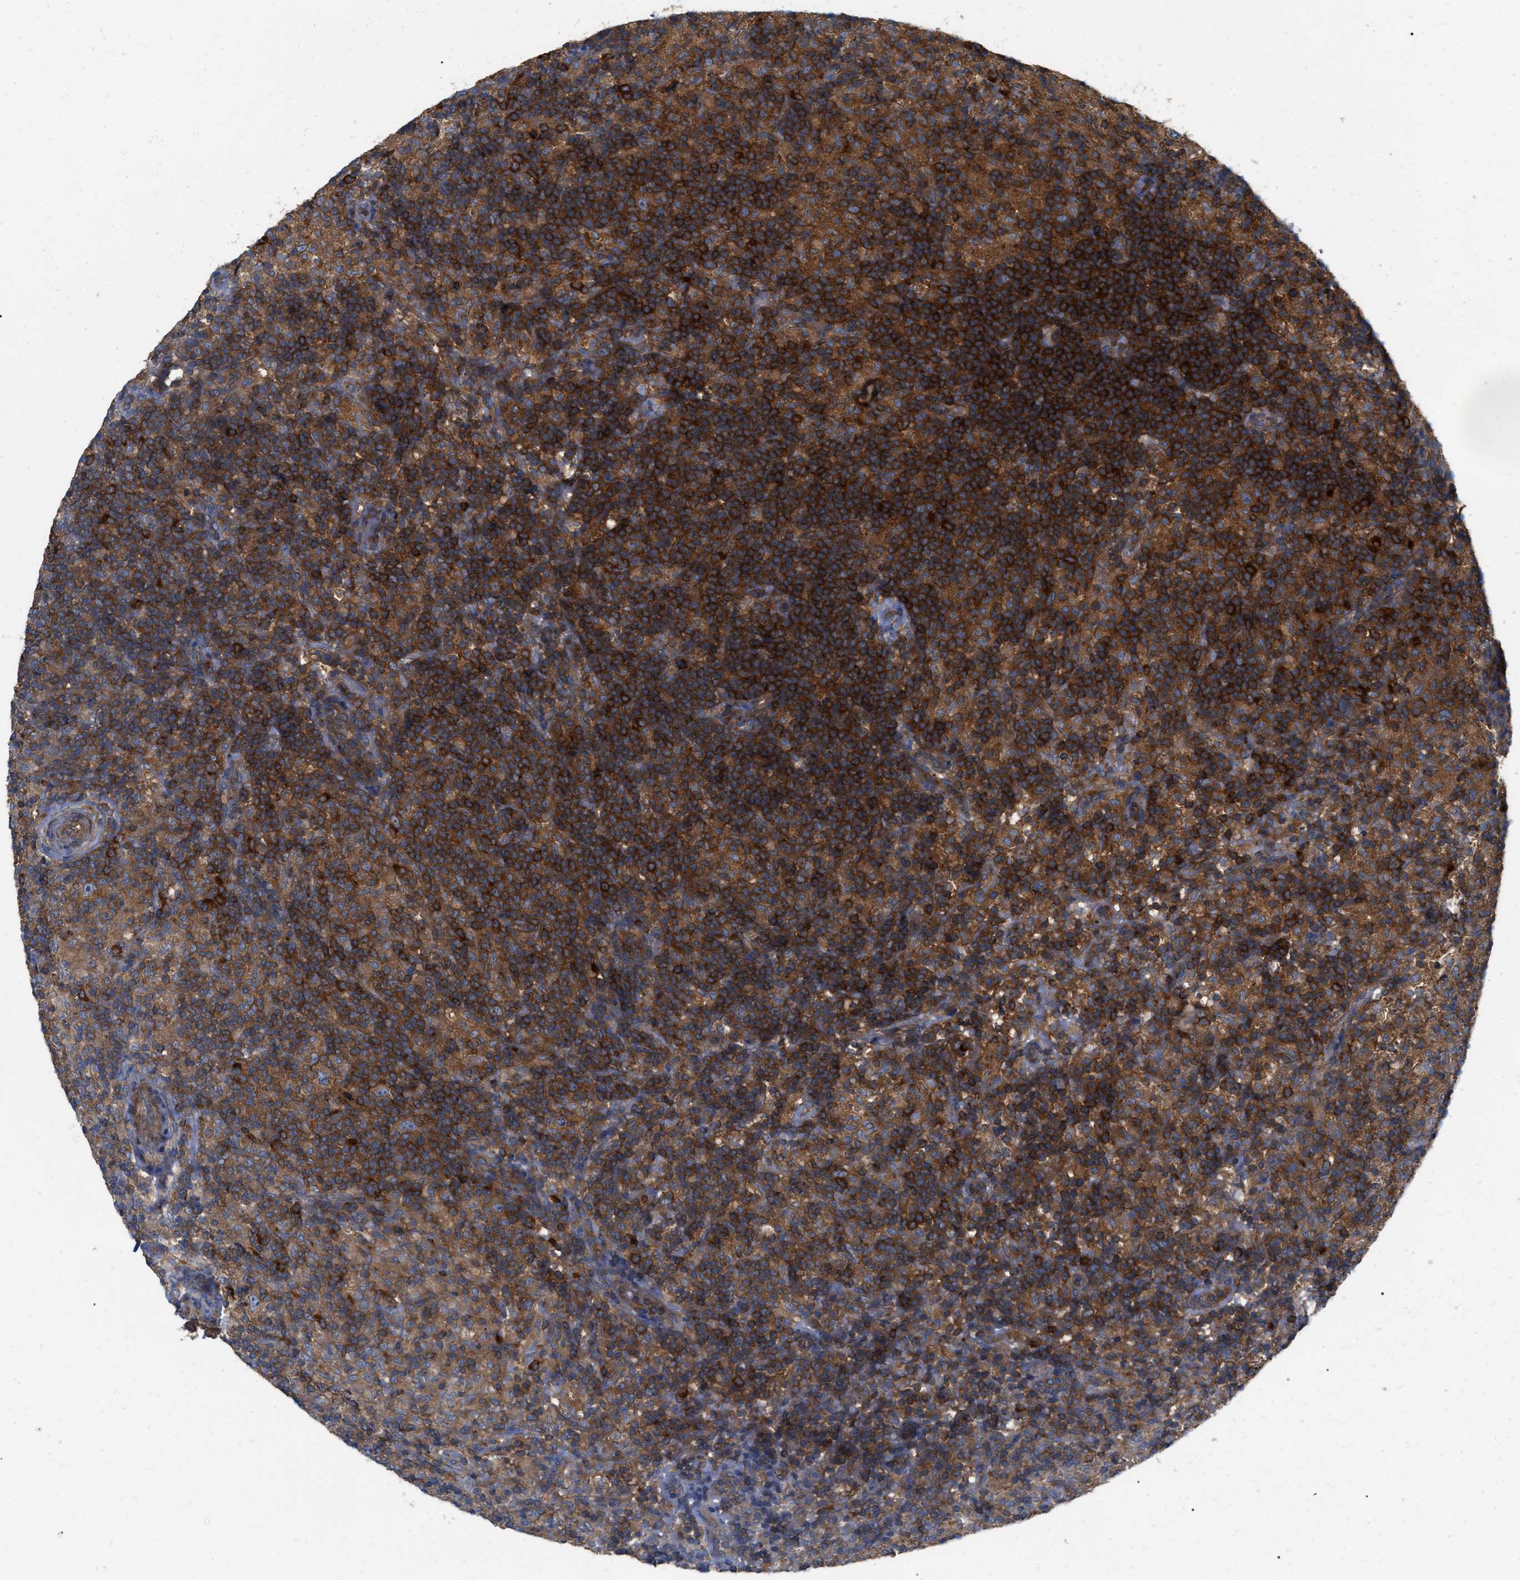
{"staining": {"intensity": "weak", "quantity": ">75%", "location": "cytoplasmic/membranous"}, "tissue": "lymphoma", "cell_type": "Tumor cells", "image_type": "cancer", "snomed": [{"axis": "morphology", "description": "Hodgkin's disease, NOS"}, {"axis": "topography", "description": "Lymph node"}], "caption": "This micrograph reveals Hodgkin's disease stained with immunohistochemistry (IHC) to label a protein in brown. The cytoplasmic/membranous of tumor cells show weak positivity for the protein. Nuclei are counter-stained blue.", "gene": "RABEP1", "patient": {"sex": "male", "age": 70}}